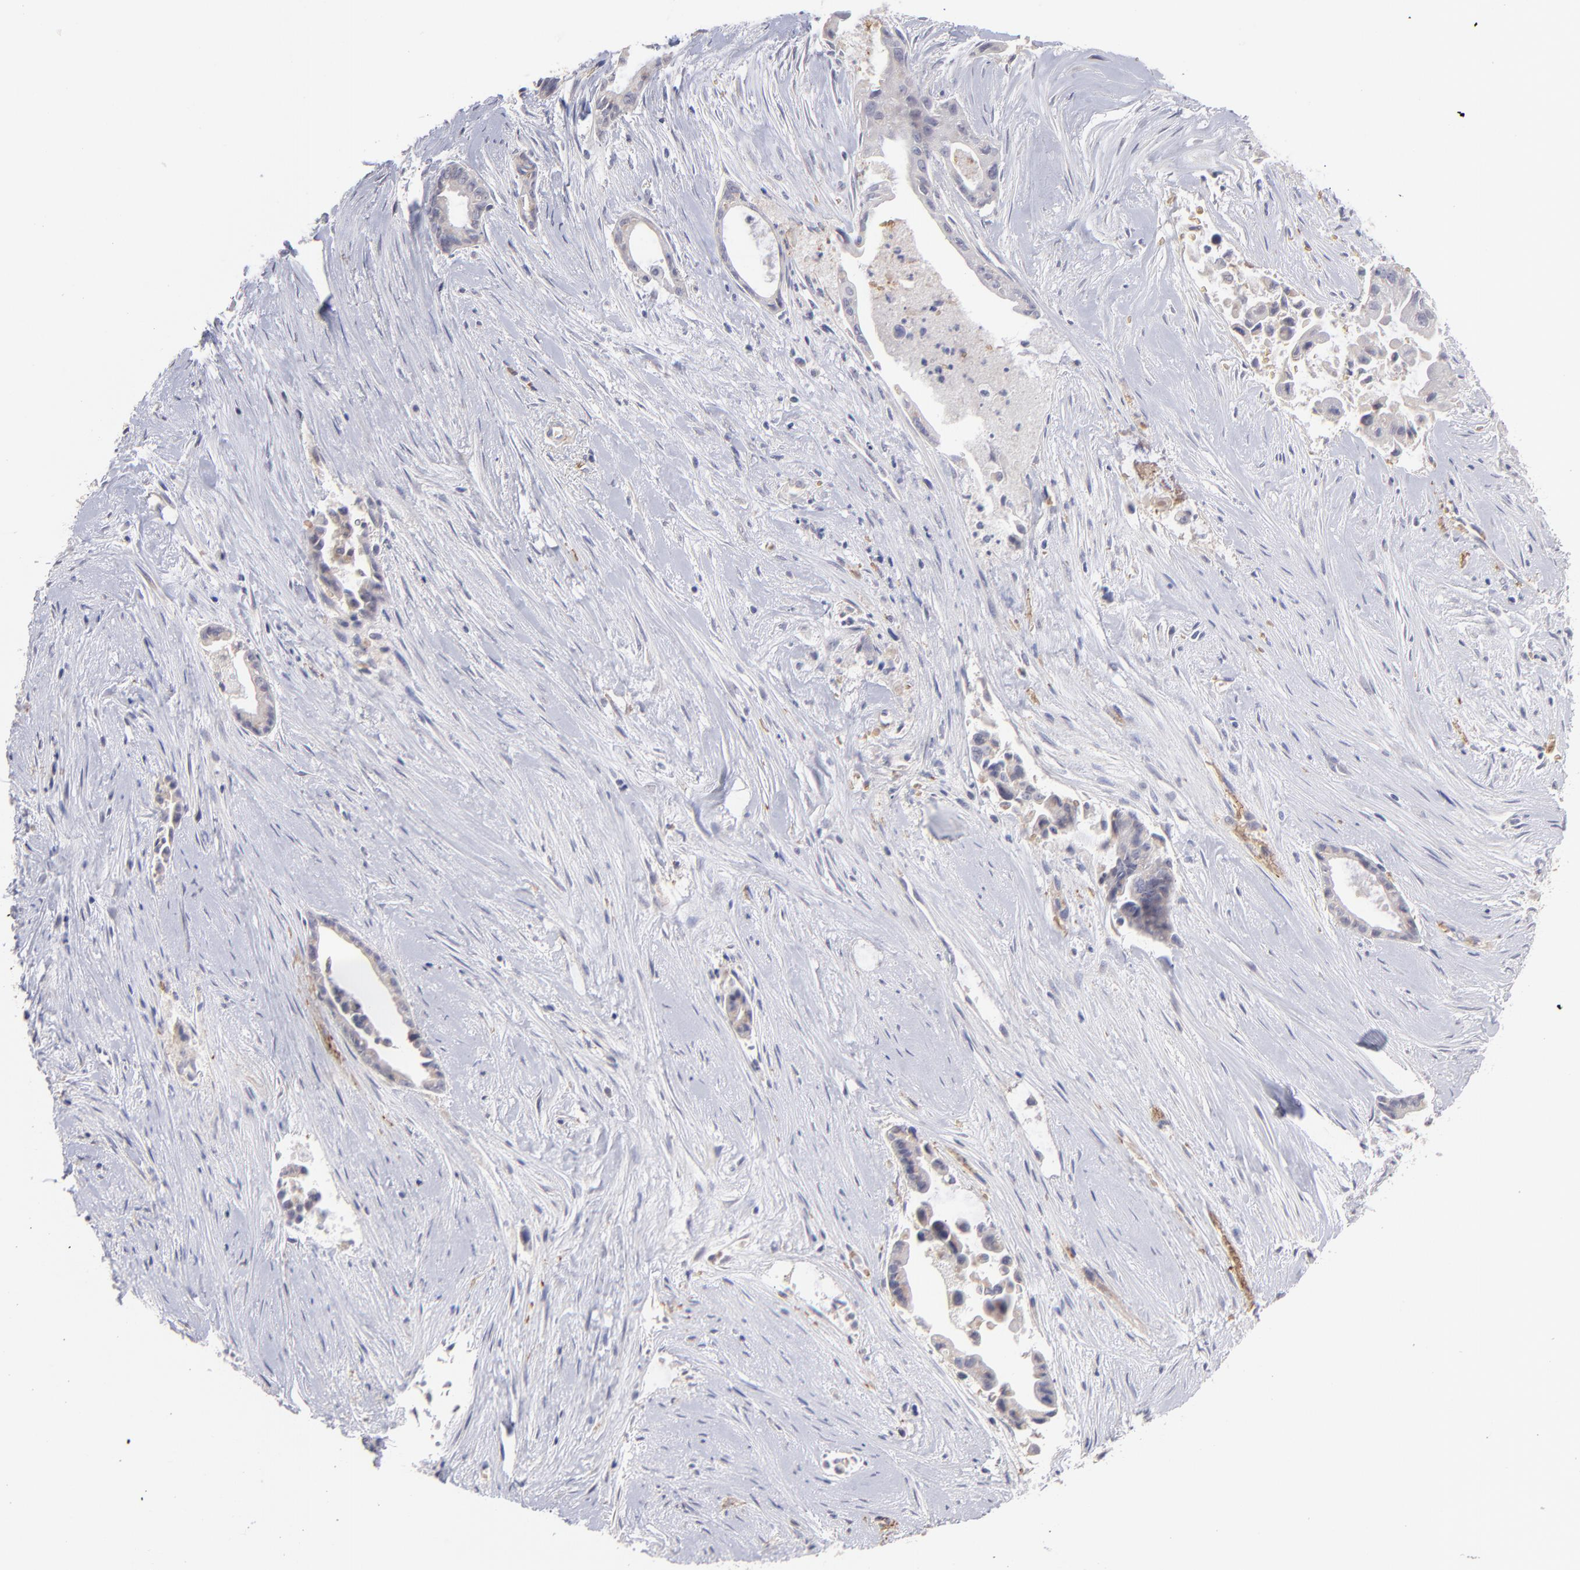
{"staining": {"intensity": "negative", "quantity": "none", "location": "none"}, "tissue": "liver cancer", "cell_type": "Tumor cells", "image_type": "cancer", "snomed": [{"axis": "morphology", "description": "Cholangiocarcinoma"}, {"axis": "topography", "description": "Liver"}], "caption": "Tumor cells are negative for brown protein staining in liver cholangiocarcinoma. (DAB (3,3'-diaminobenzidine) IHC, high magnification).", "gene": "F13B", "patient": {"sex": "female", "age": 55}}